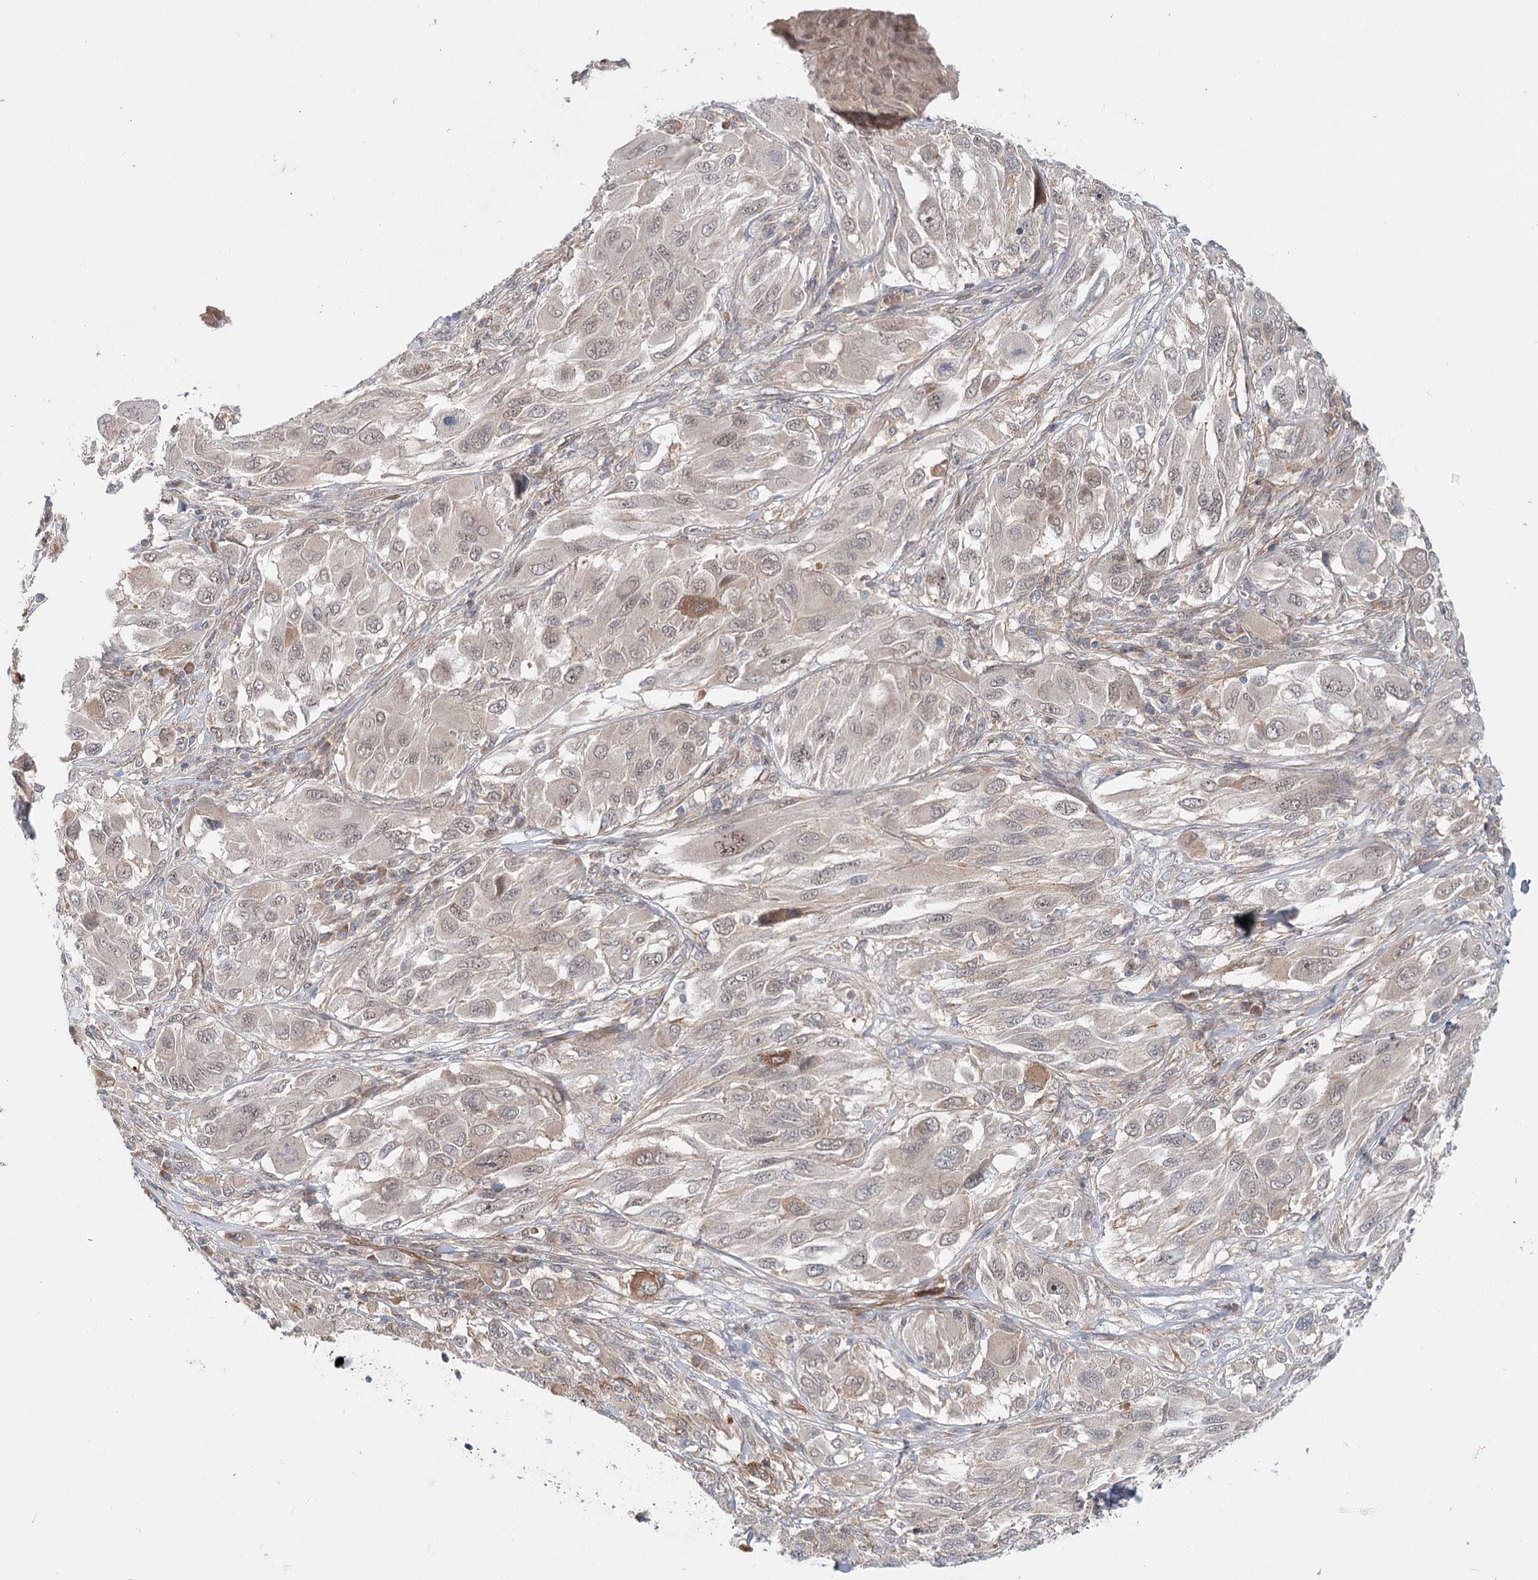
{"staining": {"intensity": "moderate", "quantity": "<25%", "location": "cytoplasmic/membranous,nuclear"}, "tissue": "melanoma", "cell_type": "Tumor cells", "image_type": "cancer", "snomed": [{"axis": "morphology", "description": "Malignant melanoma, NOS"}, {"axis": "topography", "description": "Skin"}], "caption": "A low amount of moderate cytoplasmic/membranous and nuclear positivity is present in approximately <25% of tumor cells in melanoma tissue. The protein of interest is stained brown, and the nuclei are stained in blue (DAB IHC with brightfield microscopy, high magnification).", "gene": "AP3B1", "patient": {"sex": "female", "age": 91}}